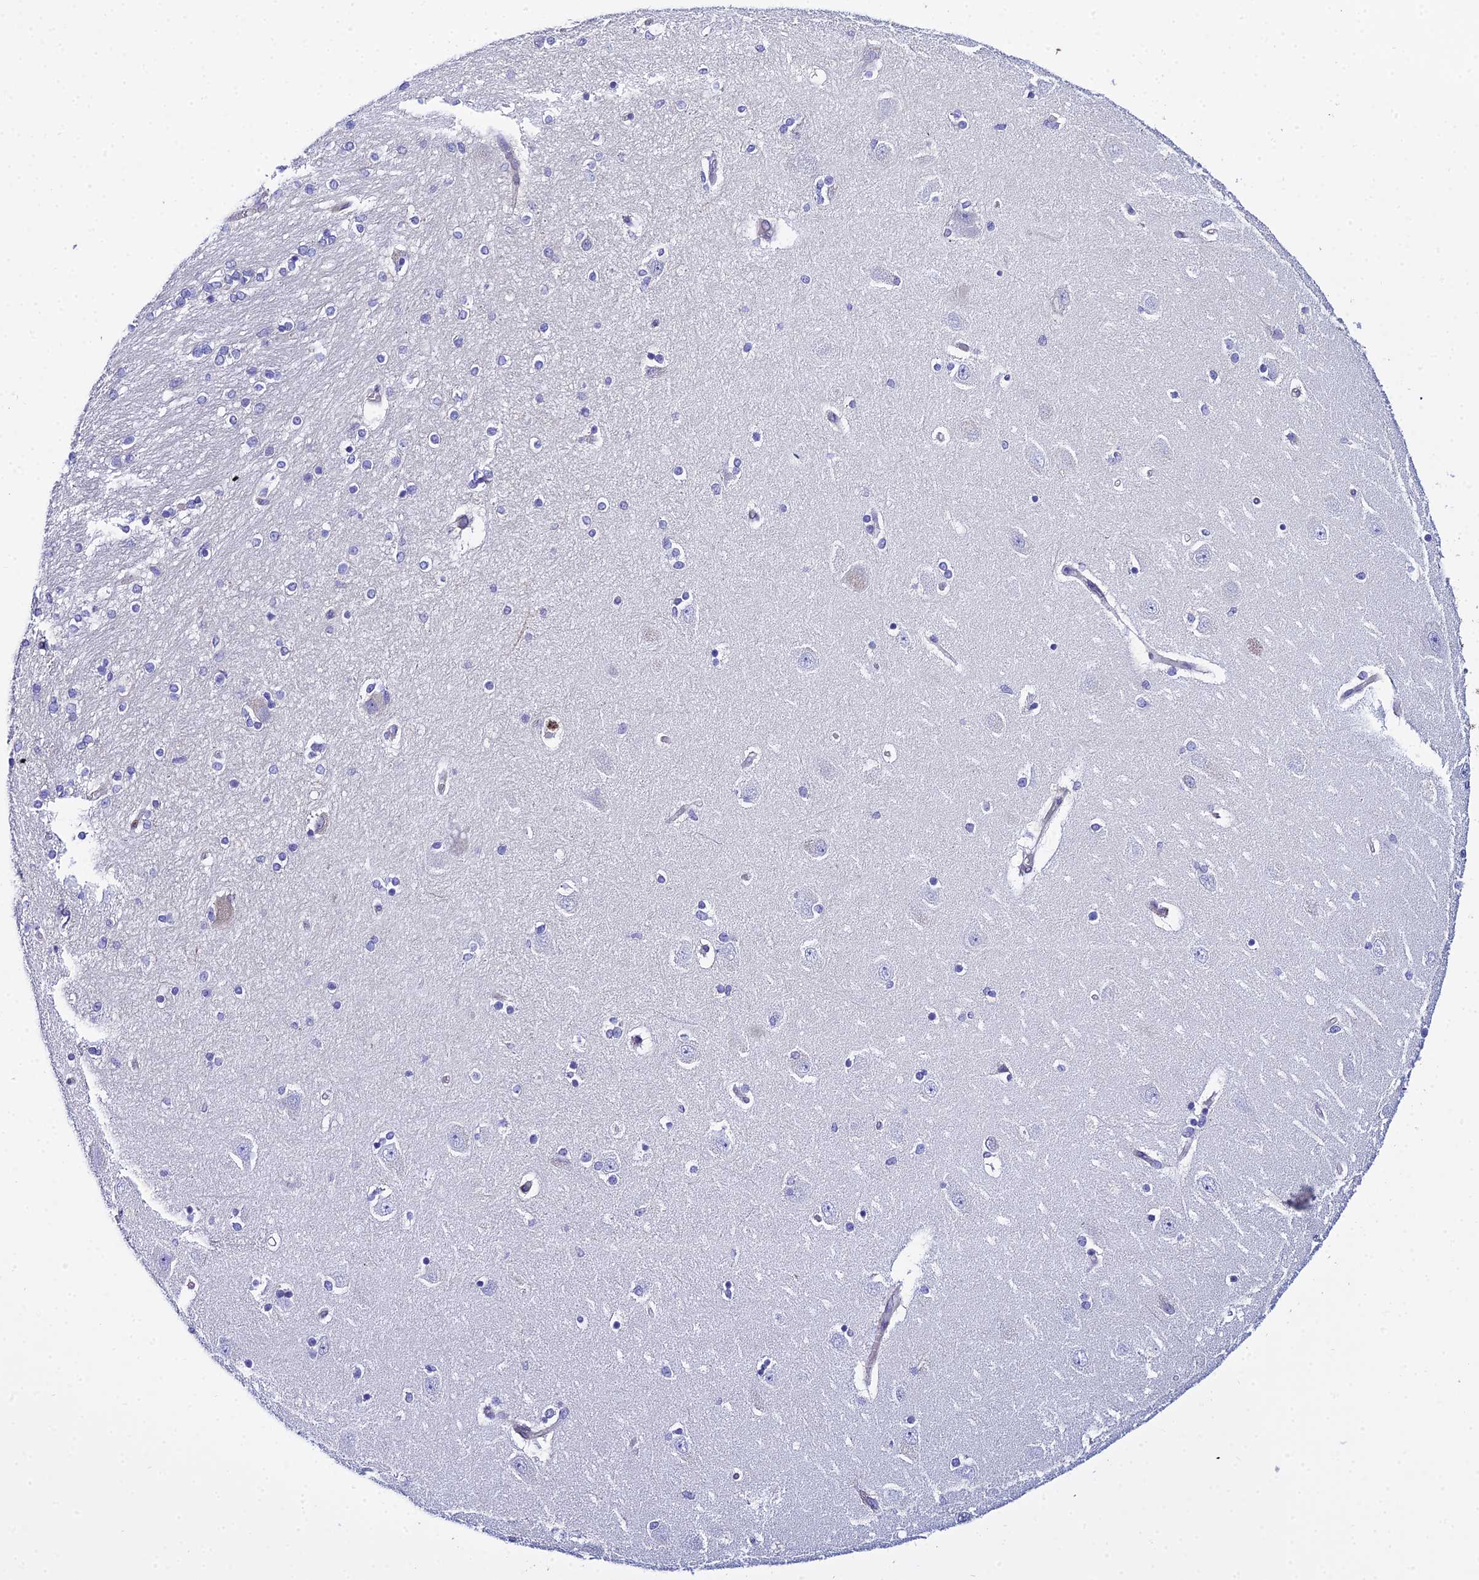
{"staining": {"intensity": "negative", "quantity": "none", "location": "none"}, "tissue": "hippocampus", "cell_type": "Glial cells", "image_type": "normal", "snomed": [{"axis": "morphology", "description": "Normal tissue, NOS"}, {"axis": "topography", "description": "Hippocampus"}], "caption": "This is an IHC histopathology image of unremarkable human hippocampus. There is no staining in glial cells.", "gene": "ZNF628", "patient": {"sex": "female", "age": 54}}